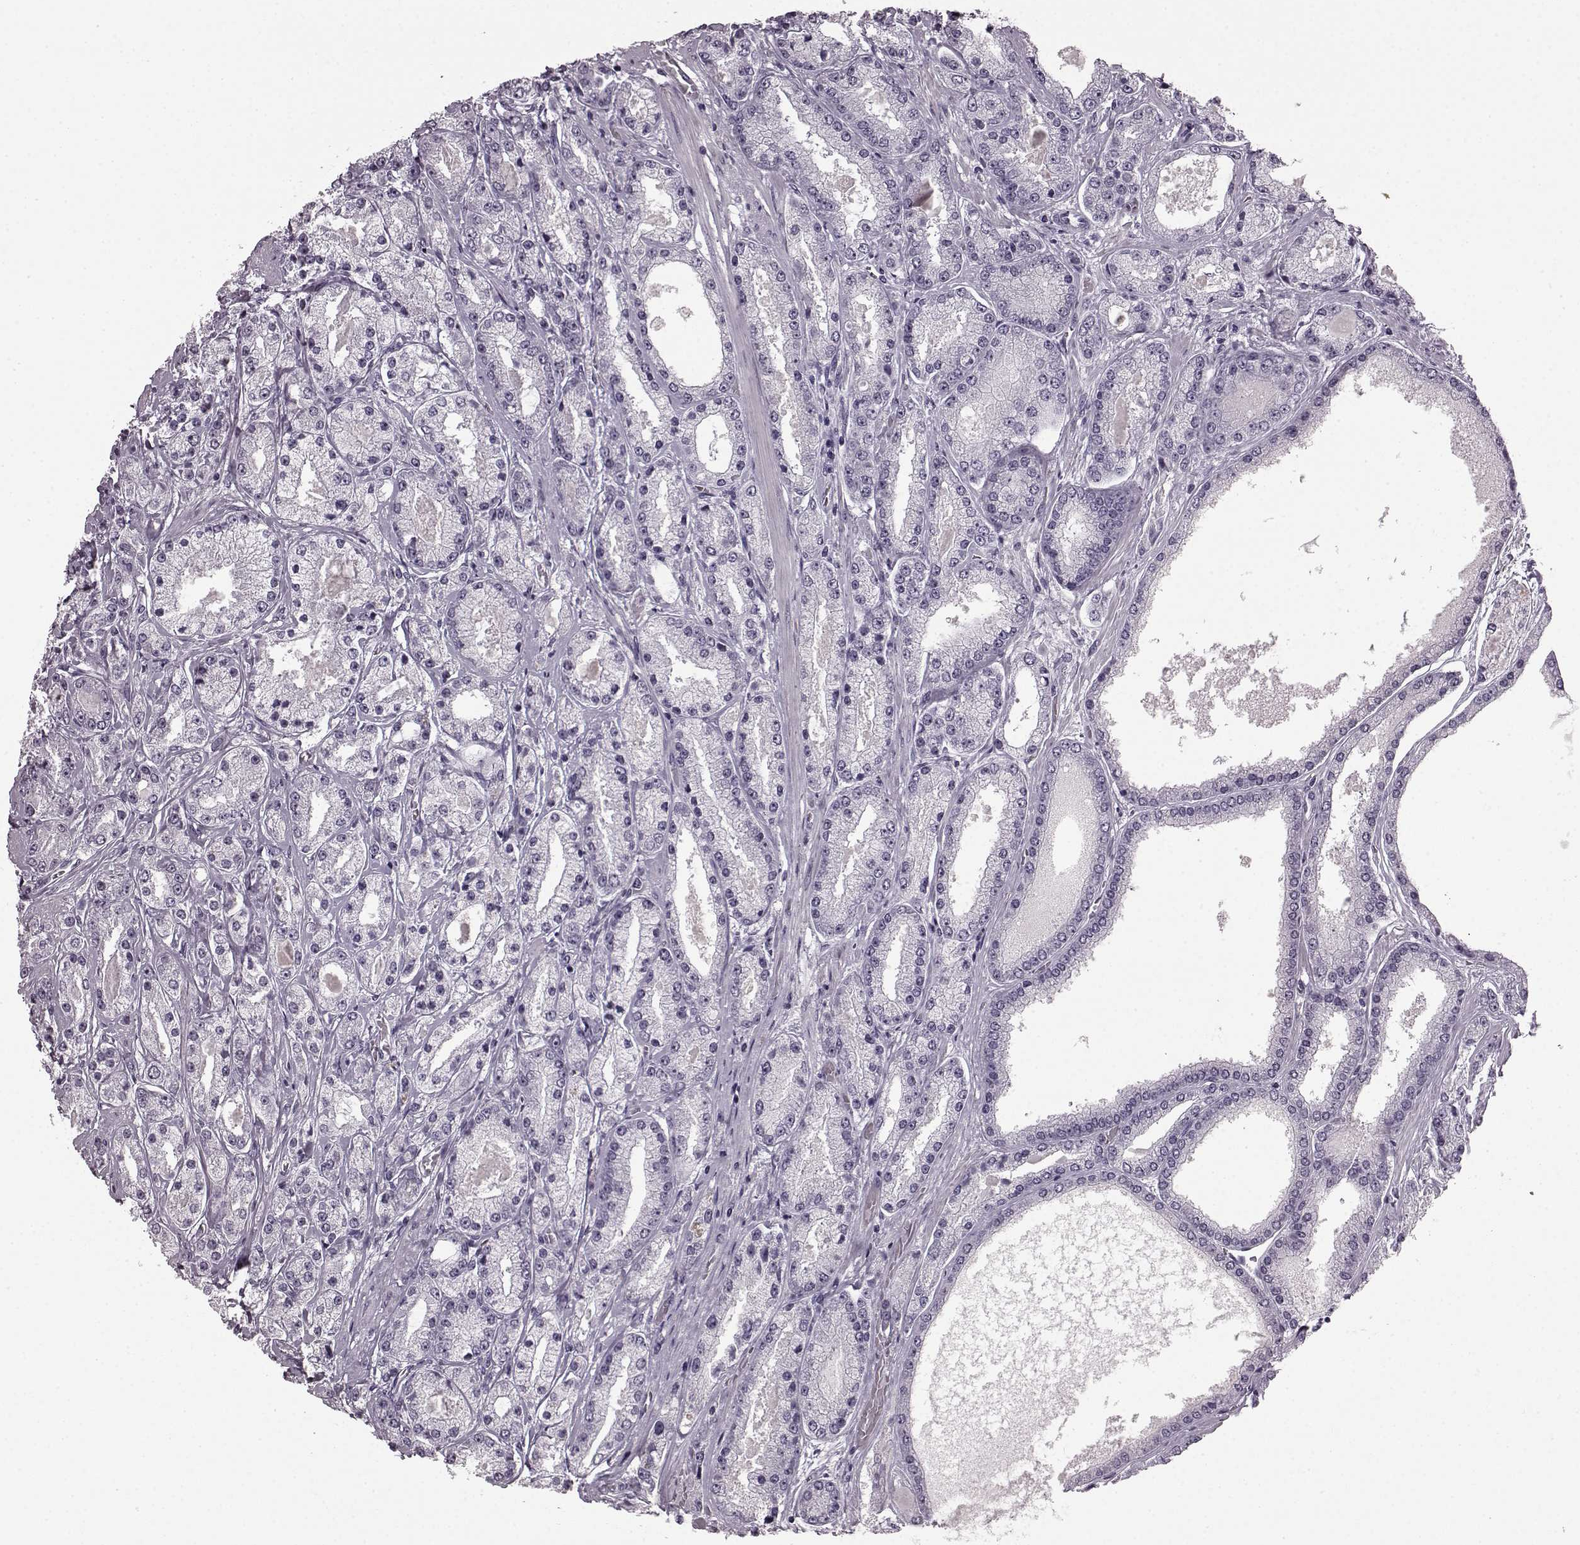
{"staining": {"intensity": "negative", "quantity": "none", "location": "none"}, "tissue": "prostate cancer", "cell_type": "Tumor cells", "image_type": "cancer", "snomed": [{"axis": "morphology", "description": "Adenocarcinoma, High grade"}, {"axis": "topography", "description": "Prostate"}], "caption": "Image shows no protein staining in tumor cells of high-grade adenocarcinoma (prostate) tissue.", "gene": "AIPL1", "patient": {"sex": "male", "age": 67}}